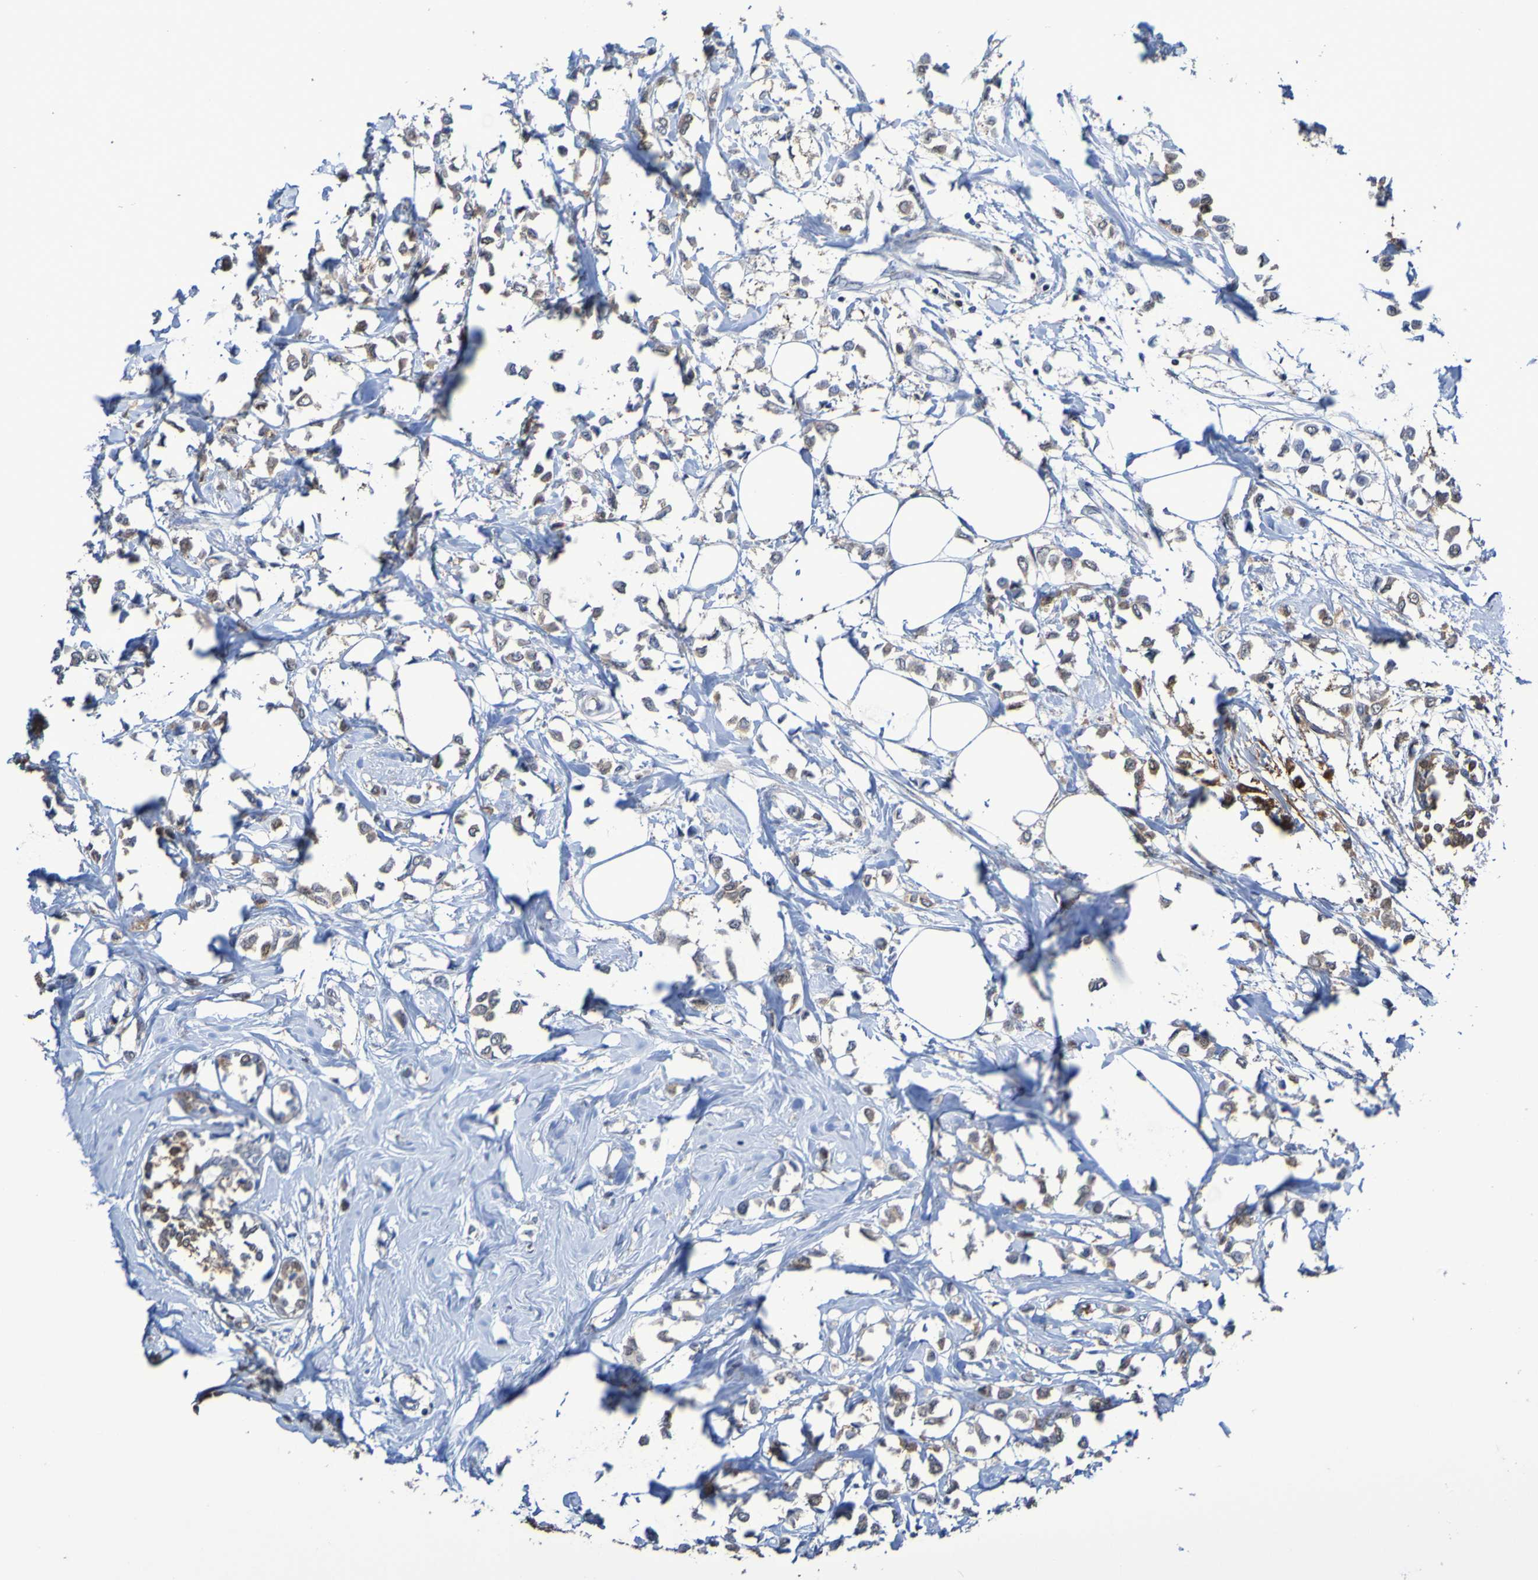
{"staining": {"intensity": "weak", "quantity": ">75%", "location": "cytoplasmic/membranous"}, "tissue": "breast cancer", "cell_type": "Tumor cells", "image_type": "cancer", "snomed": [{"axis": "morphology", "description": "Lobular carcinoma"}, {"axis": "topography", "description": "Breast"}], "caption": "Lobular carcinoma (breast) stained for a protein demonstrates weak cytoplasmic/membranous positivity in tumor cells. The protein of interest is stained brown, and the nuclei are stained in blue (DAB (3,3'-diaminobenzidine) IHC with brightfield microscopy, high magnification).", "gene": "ATIC", "patient": {"sex": "female", "age": 51}}